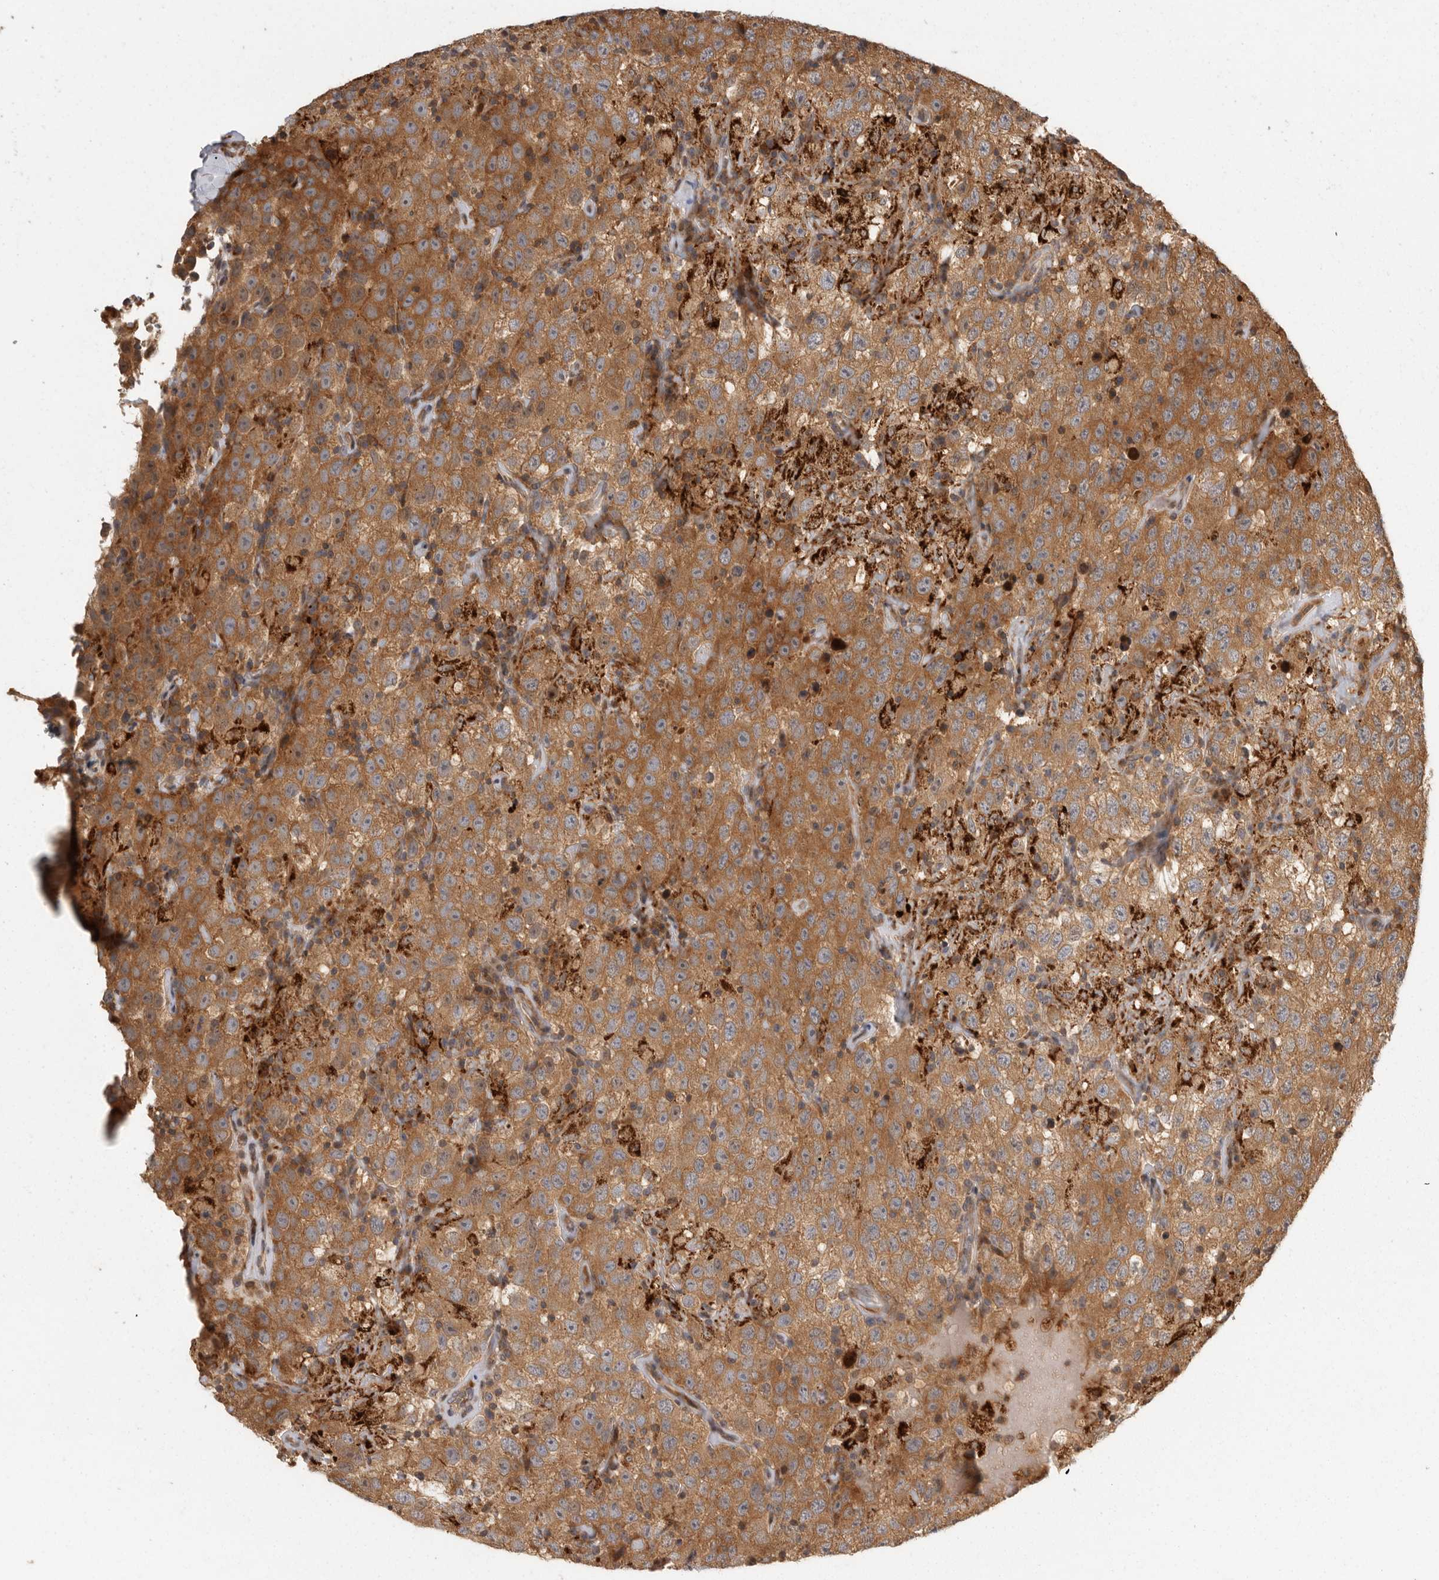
{"staining": {"intensity": "moderate", "quantity": ">75%", "location": "cytoplasmic/membranous"}, "tissue": "testis cancer", "cell_type": "Tumor cells", "image_type": "cancer", "snomed": [{"axis": "morphology", "description": "Seminoma, NOS"}, {"axis": "topography", "description": "Testis"}], "caption": "Human testis cancer (seminoma) stained for a protein (brown) exhibits moderate cytoplasmic/membranous positive expression in approximately >75% of tumor cells.", "gene": "SWT1", "patient": {"sex": "male", "age": 41}}